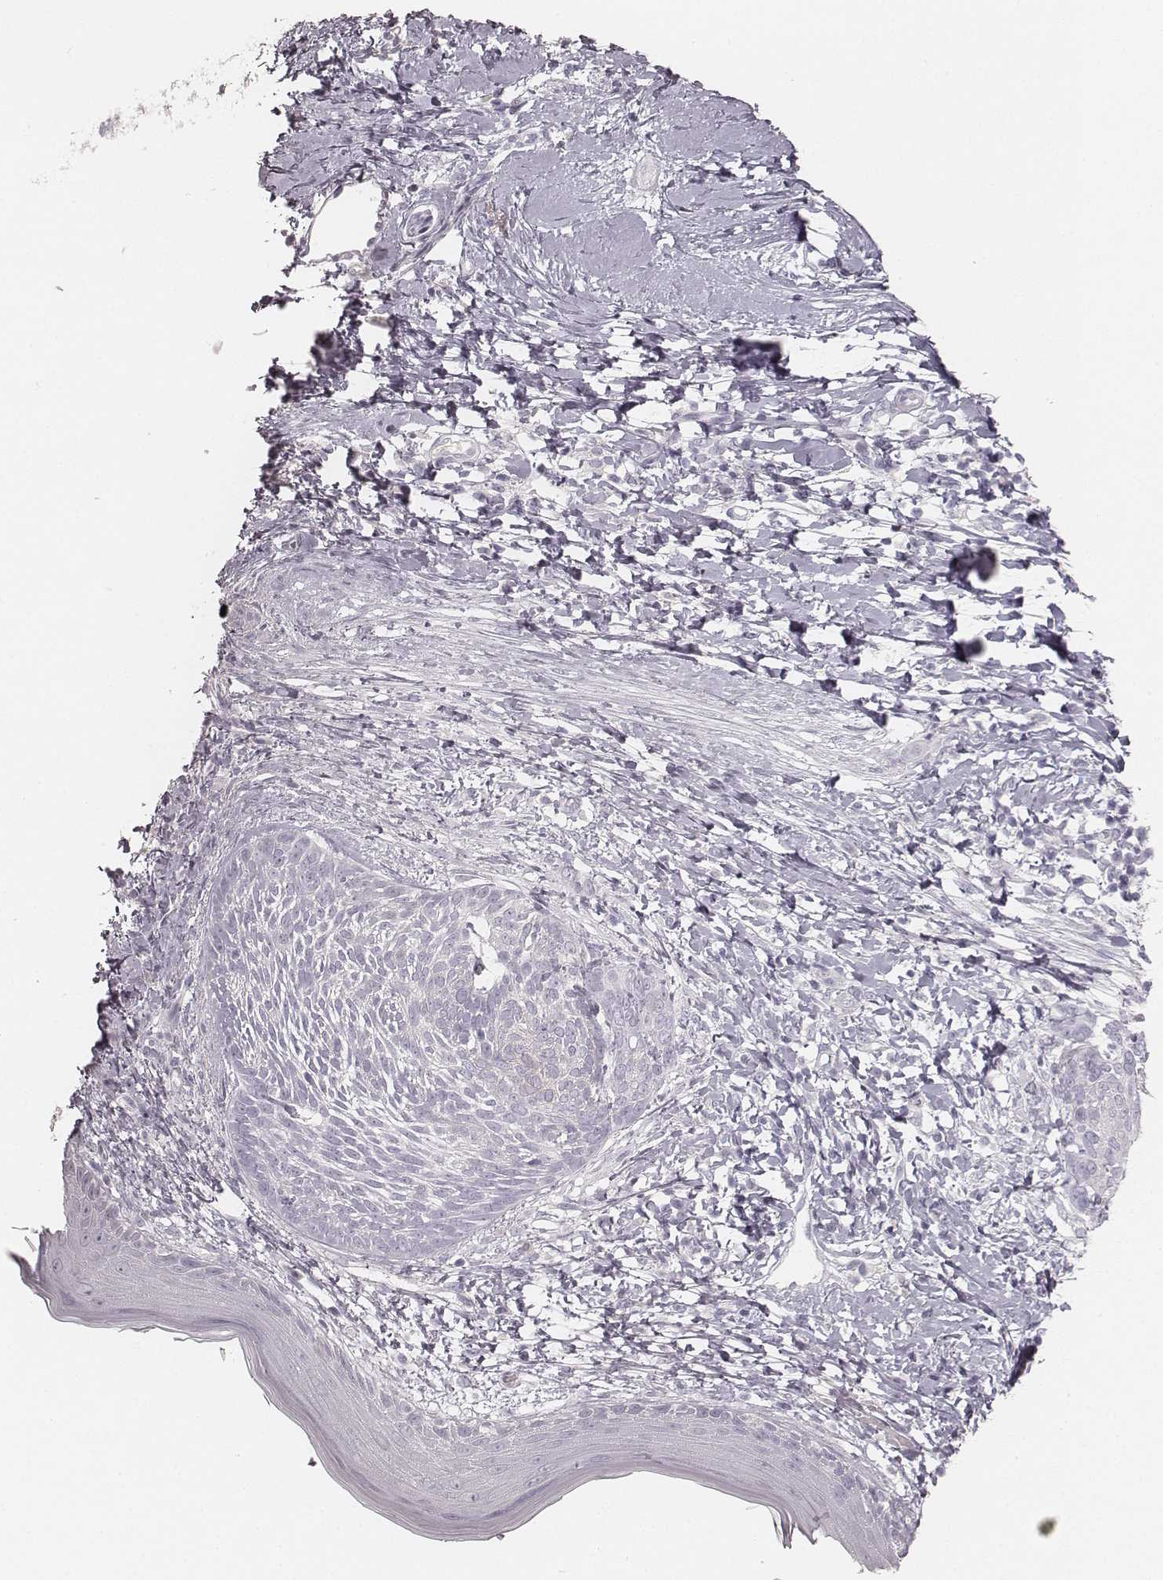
{"staining": {"intensity": "negative", "quantity": "none", "location": "none"}, "tissue": "skin cancer", "cell_type": "Tumor cells", "image_type": "cancer", "snomed": [{"axis": "morphology", "description": "Normal tissue, NOS"}, {"axis": "morphology", "description": "Basal cell carcinoma"}, {"axis": "topography", "description": "Skin"}], "caption": "Skin cancer was stained to show a protein in brown. There is no significant staining in tumor cells.", "gene": "KRT31", "patient": {"sex": "male", "age": 84}}